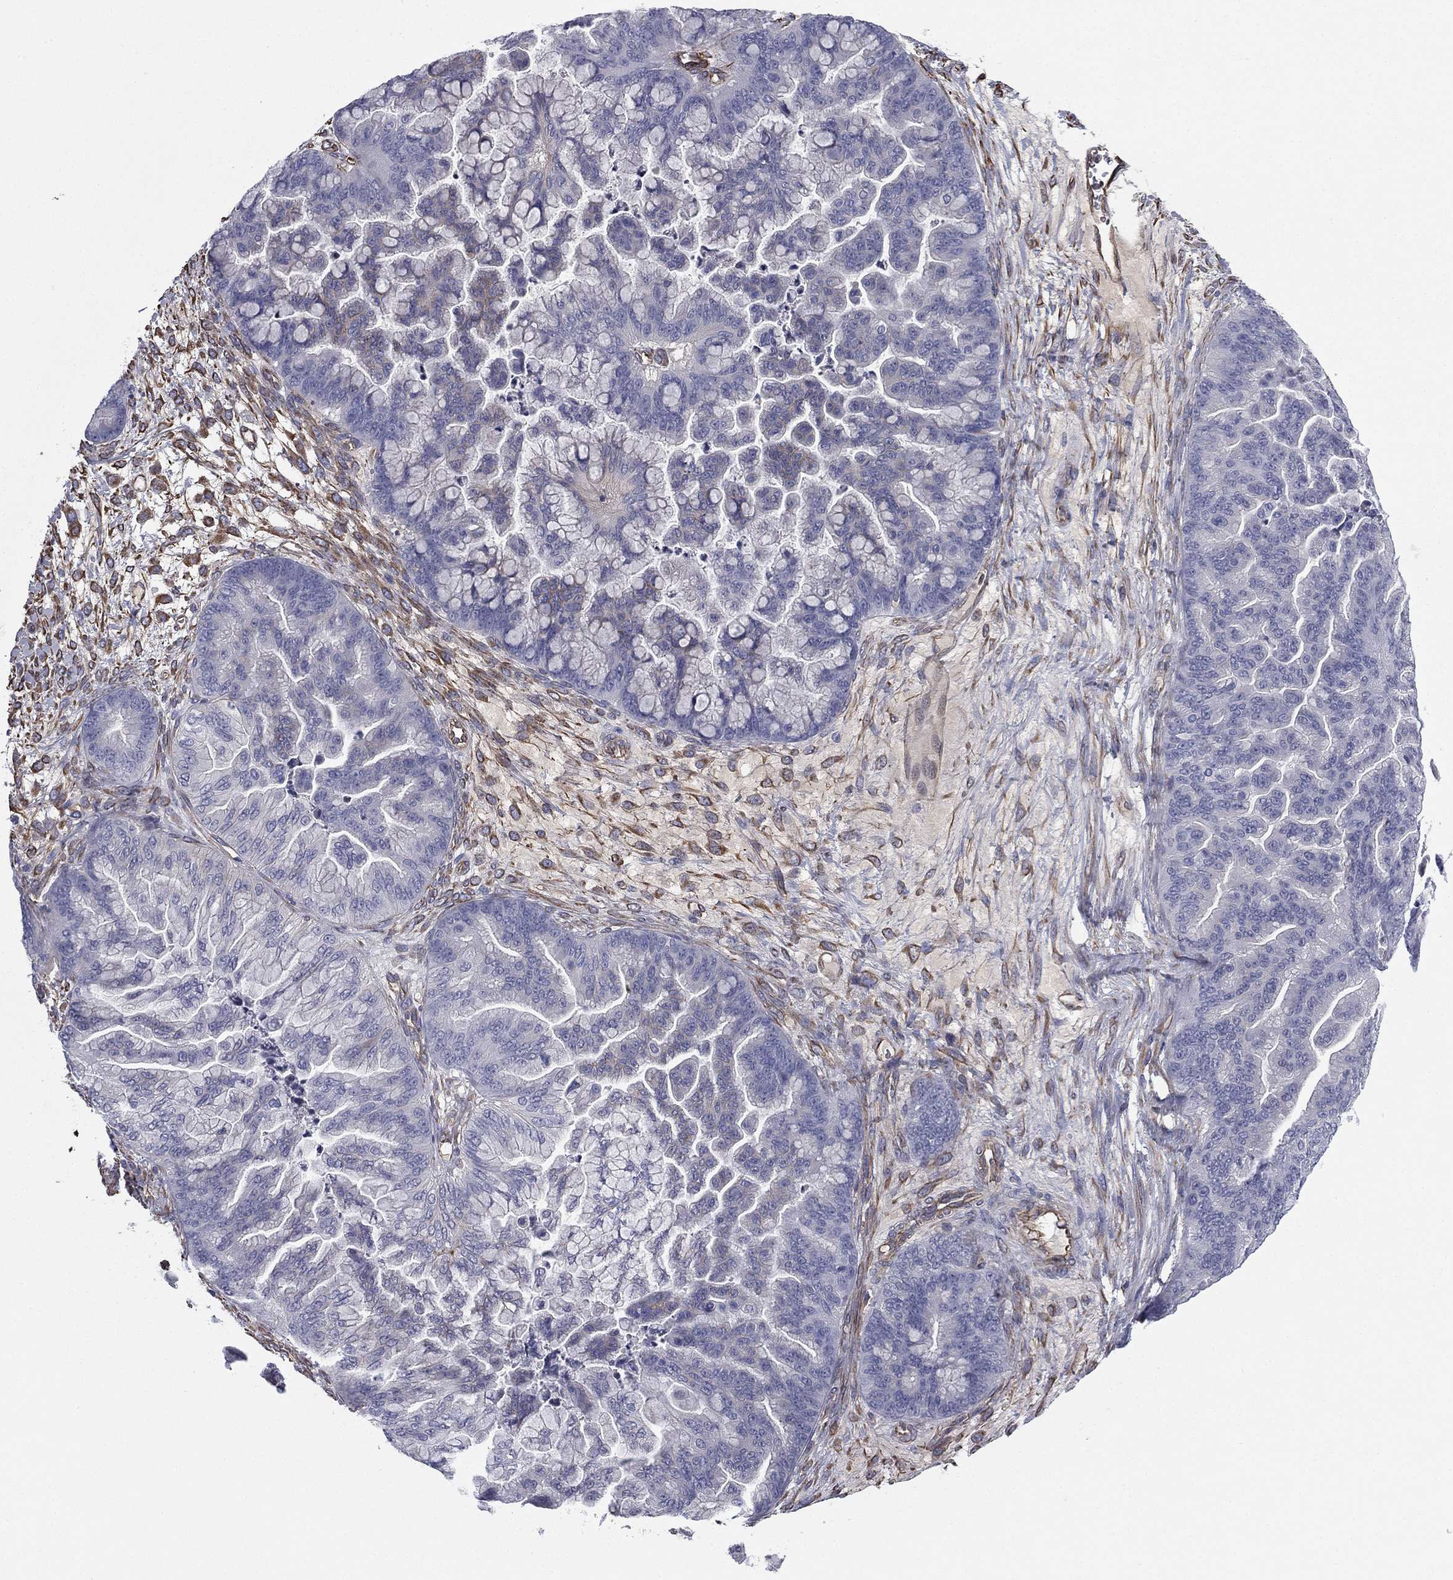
{"staining": {"intensity": "negative", "quantity": "none", "location": "none"}, "tissue": "ovarian cancer", "cell_type": "Tumor cells", "image_type": "cancer", "snomed": [{"axis": "morphology", "description": "Cystadenocarcinoma, mucinous, NOS"}, {"axis": "topography", "description": "Ovary"}], "caption": "A photomicrograph of human mucinous cystadenocarcinoma (ovarian) is negative for staining in tumor cells.", "gene": "SCUBE1", "patient": {"sex": "female", "age": 67}}